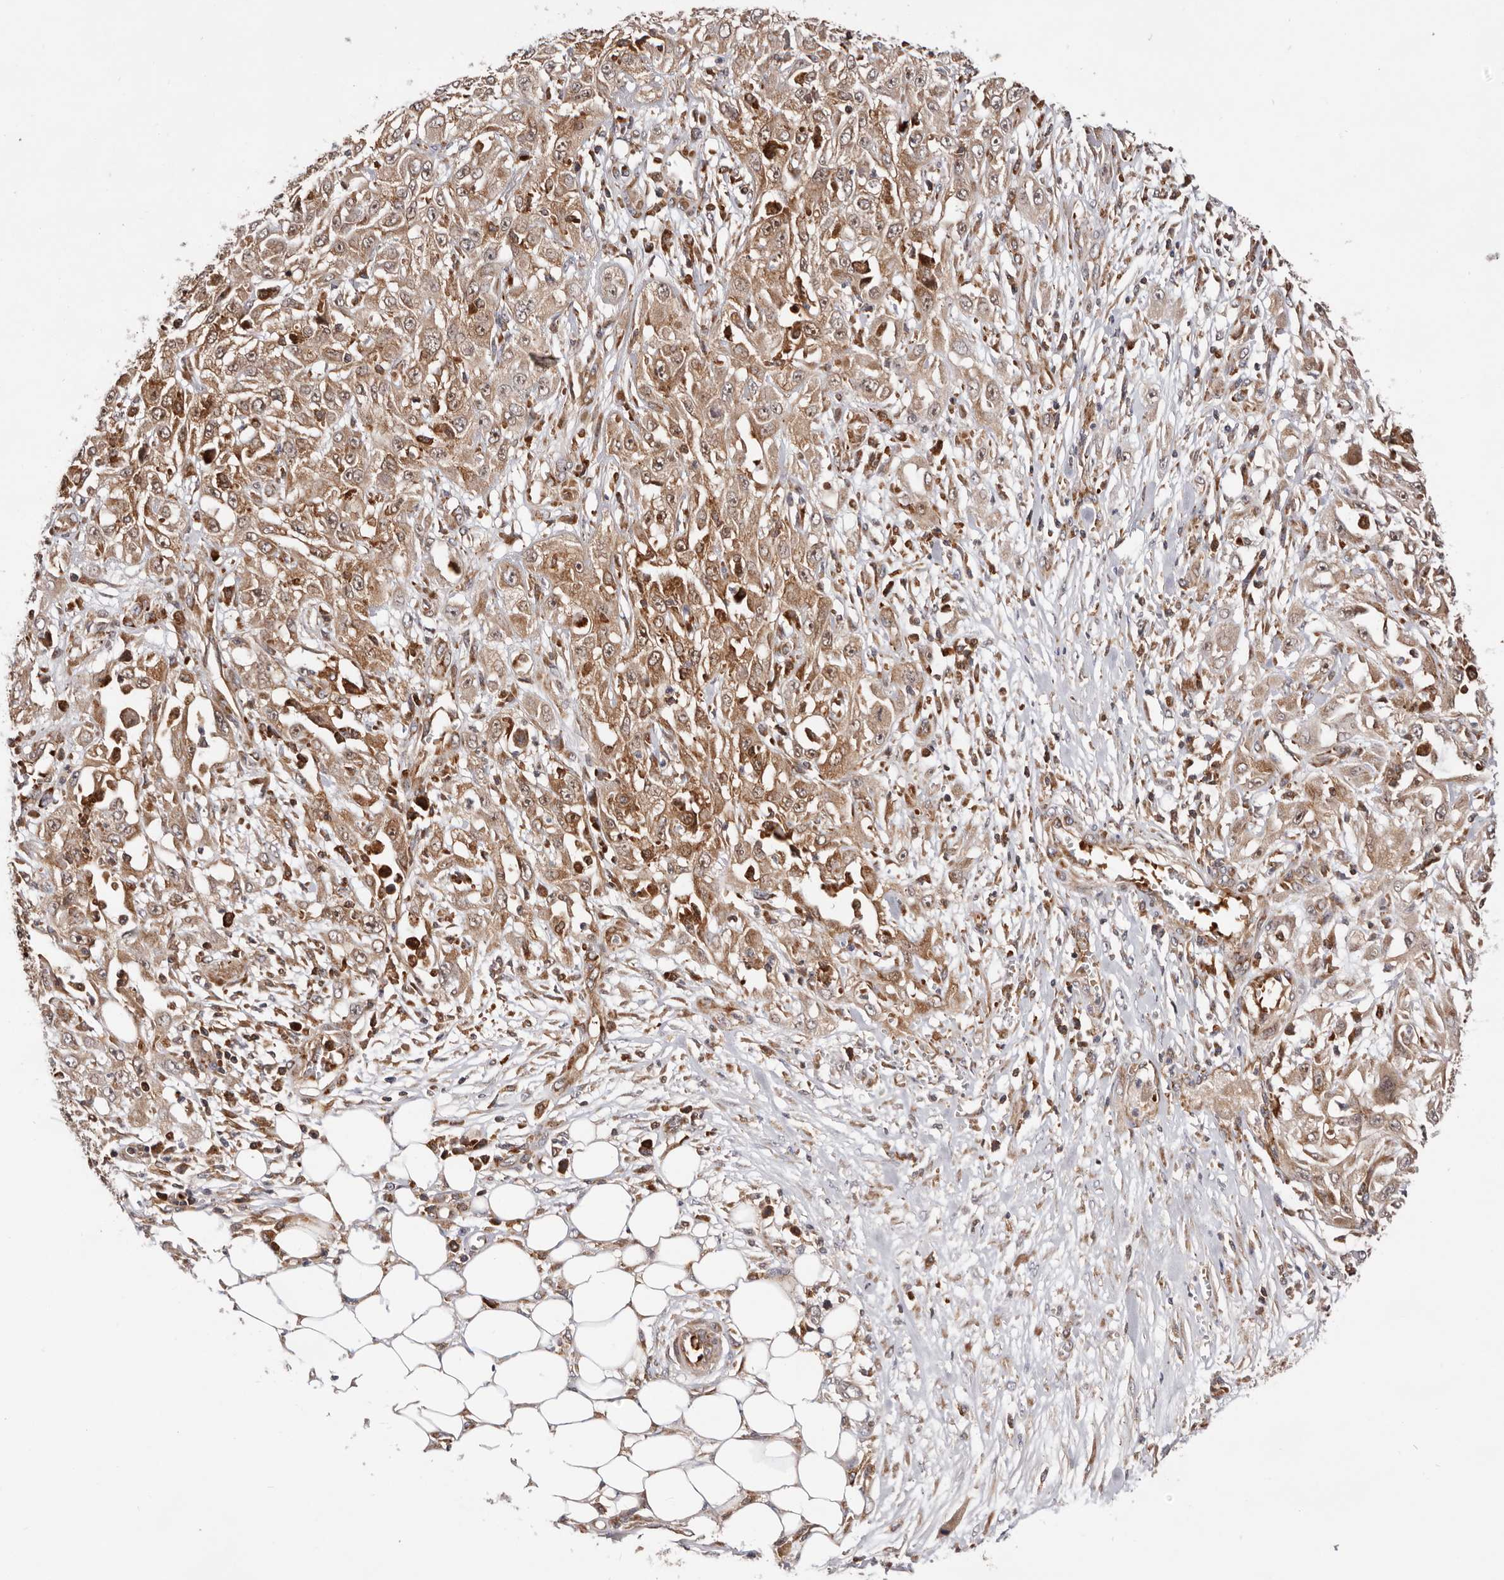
{"staining": {"intensity": "moderate", "quantity": ">75%", "location": "cytoplasmic/membranous"}, "tissue": "skin cancer", "cell_type": "Tumor cells", "image_type": "cancer", "snomed": [{"axis": "morphology", "description": "Squamous cell carcinoma, NOS"}, {"axis": "morphology", "description": "Squamous cell carcinoma, metastatic, NOS"}, {"axis": "topography", "description": "Skin"}, {"axis": "topography", "description": "Lymph node"}], "caption": "Immunohistochemistry photomicrograph of human metastatic squamous cell carcinoma (skin) stained for a protein (brown), which exhibits medium levels of moderate cytoplasmic/membranous positivity in approximately >75% of tumor cells.", "gene": "RNF213", "patient": {"sex": "male", "age": 75}}